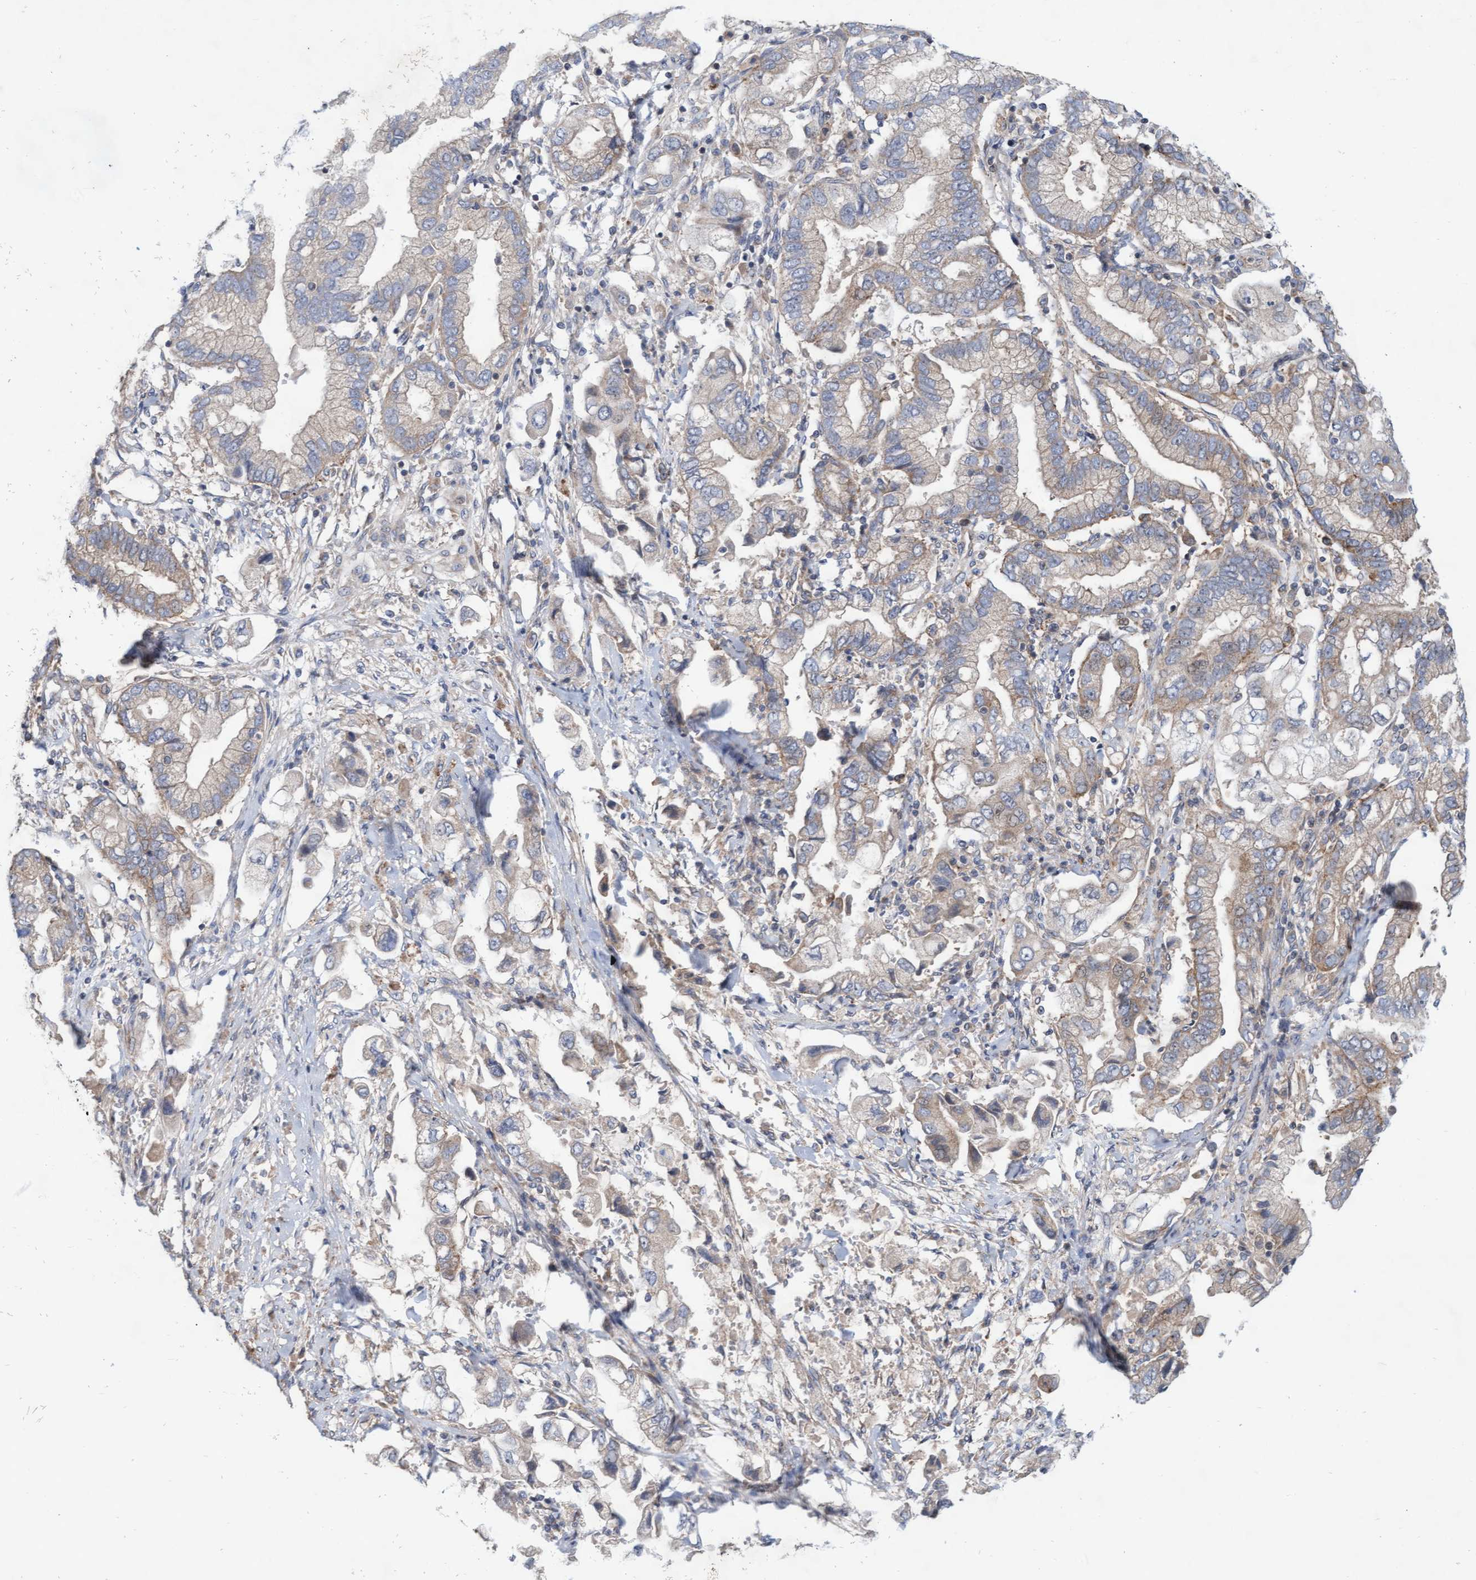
{"staining": {"intensity": "weak", "quantity": "<25%", "location": "cytoplasmic/membranous"}, "tissue": "stomach cancer", "cell_type": "Tumor cells", "image_type": "cancer", "snomed": [{"axis": "morphology", "description": "Normal tissue, NOS"}, {"axis": "morphology", "description": "Adenocarcinoma, NOS"}, {"axis": "topography", "description": "Stomach"}], "caption": "The IHC photomicrograph has no significant positivity in tumor cells of stomach cancer tissue. (Immunohistochemistry, brightfield microscopy, high magnification).", "gene": "ABCF2", "patient": {"sex": "male", "age": 62}}